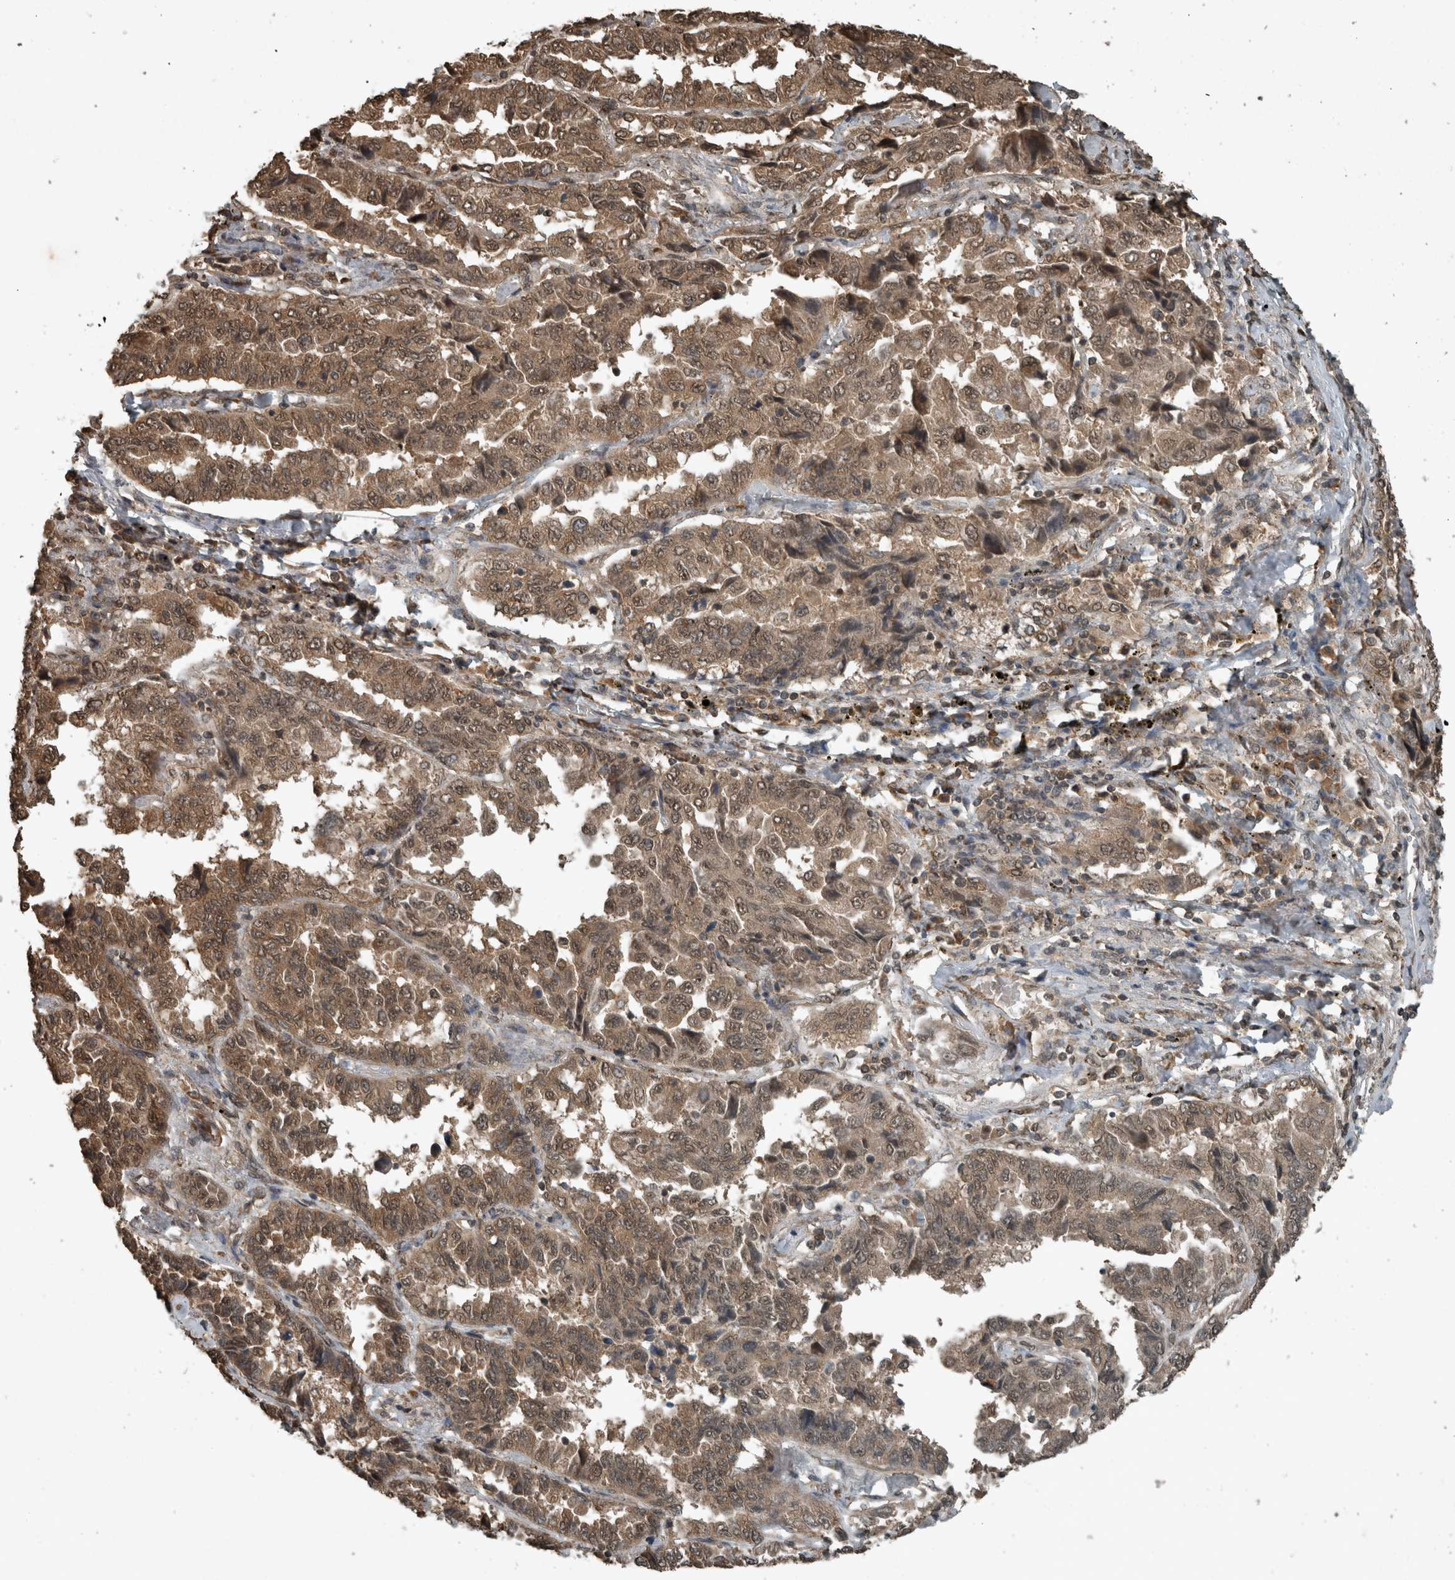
{"staining": {"intensity": "moderate", "quantity": ">75%", "location": "cytoplasmic/membranous,nuclear"}, "tissue": "lung cancer", "cell_type": "Tumor cells", "image_type": "cancer", "snomed": [{"axis": "morphology", "description": "Adenocarcinoma, NOS"}, {"axis": "topography", "description": "Lung"}], "caption": "Protein expression analysis of adenocarcinoma (lung) displays moderate cytoplasmic/membranous and nuclear expression in approximately >75% of tumor cells.", "gene": "ARHGEF12", "patient": {"sex": "female", "age": 51}}